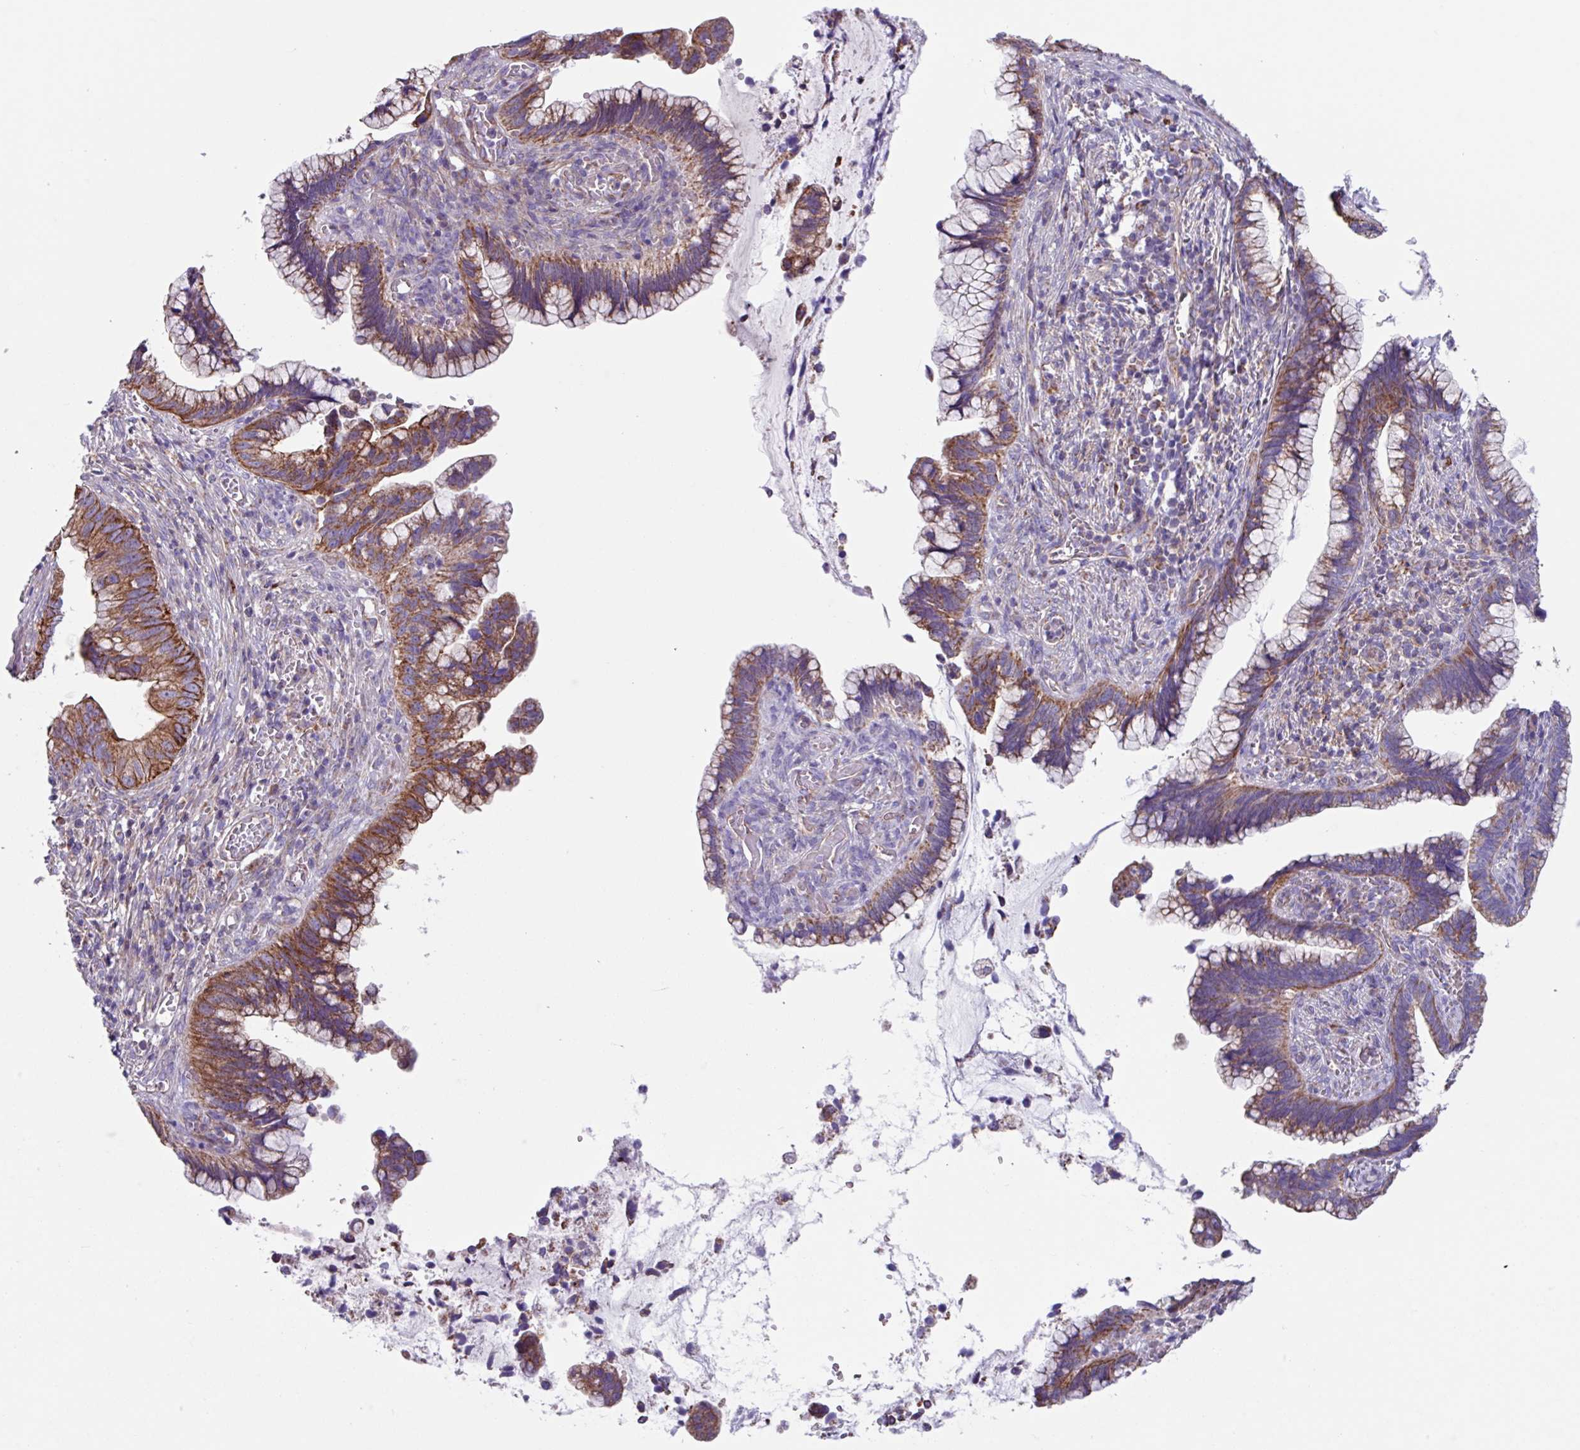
{"staining": {"intensity": "moderate", "quantity": ">75%", "location": "cytoplasmic/membranous"}, "tissue": "cervical cancer", "cell_type": "Tumor cells", "image_type": "cancer", "snomed": [{"axis": "morphology", "description": "Adenocarcinoma, NOS"}, {"axis": "topography", "description": "Cervix"}], "caption": "Tumor cells display moderate cytoplasmic/membranous staining in approximately >75% of cells in cervical cancer (adenocarcinoma). (Brightfield microscopy of DAB IHC at high magnification).", "gene": "OTULIN", "patient": {"sex": "female", "age": 44}}